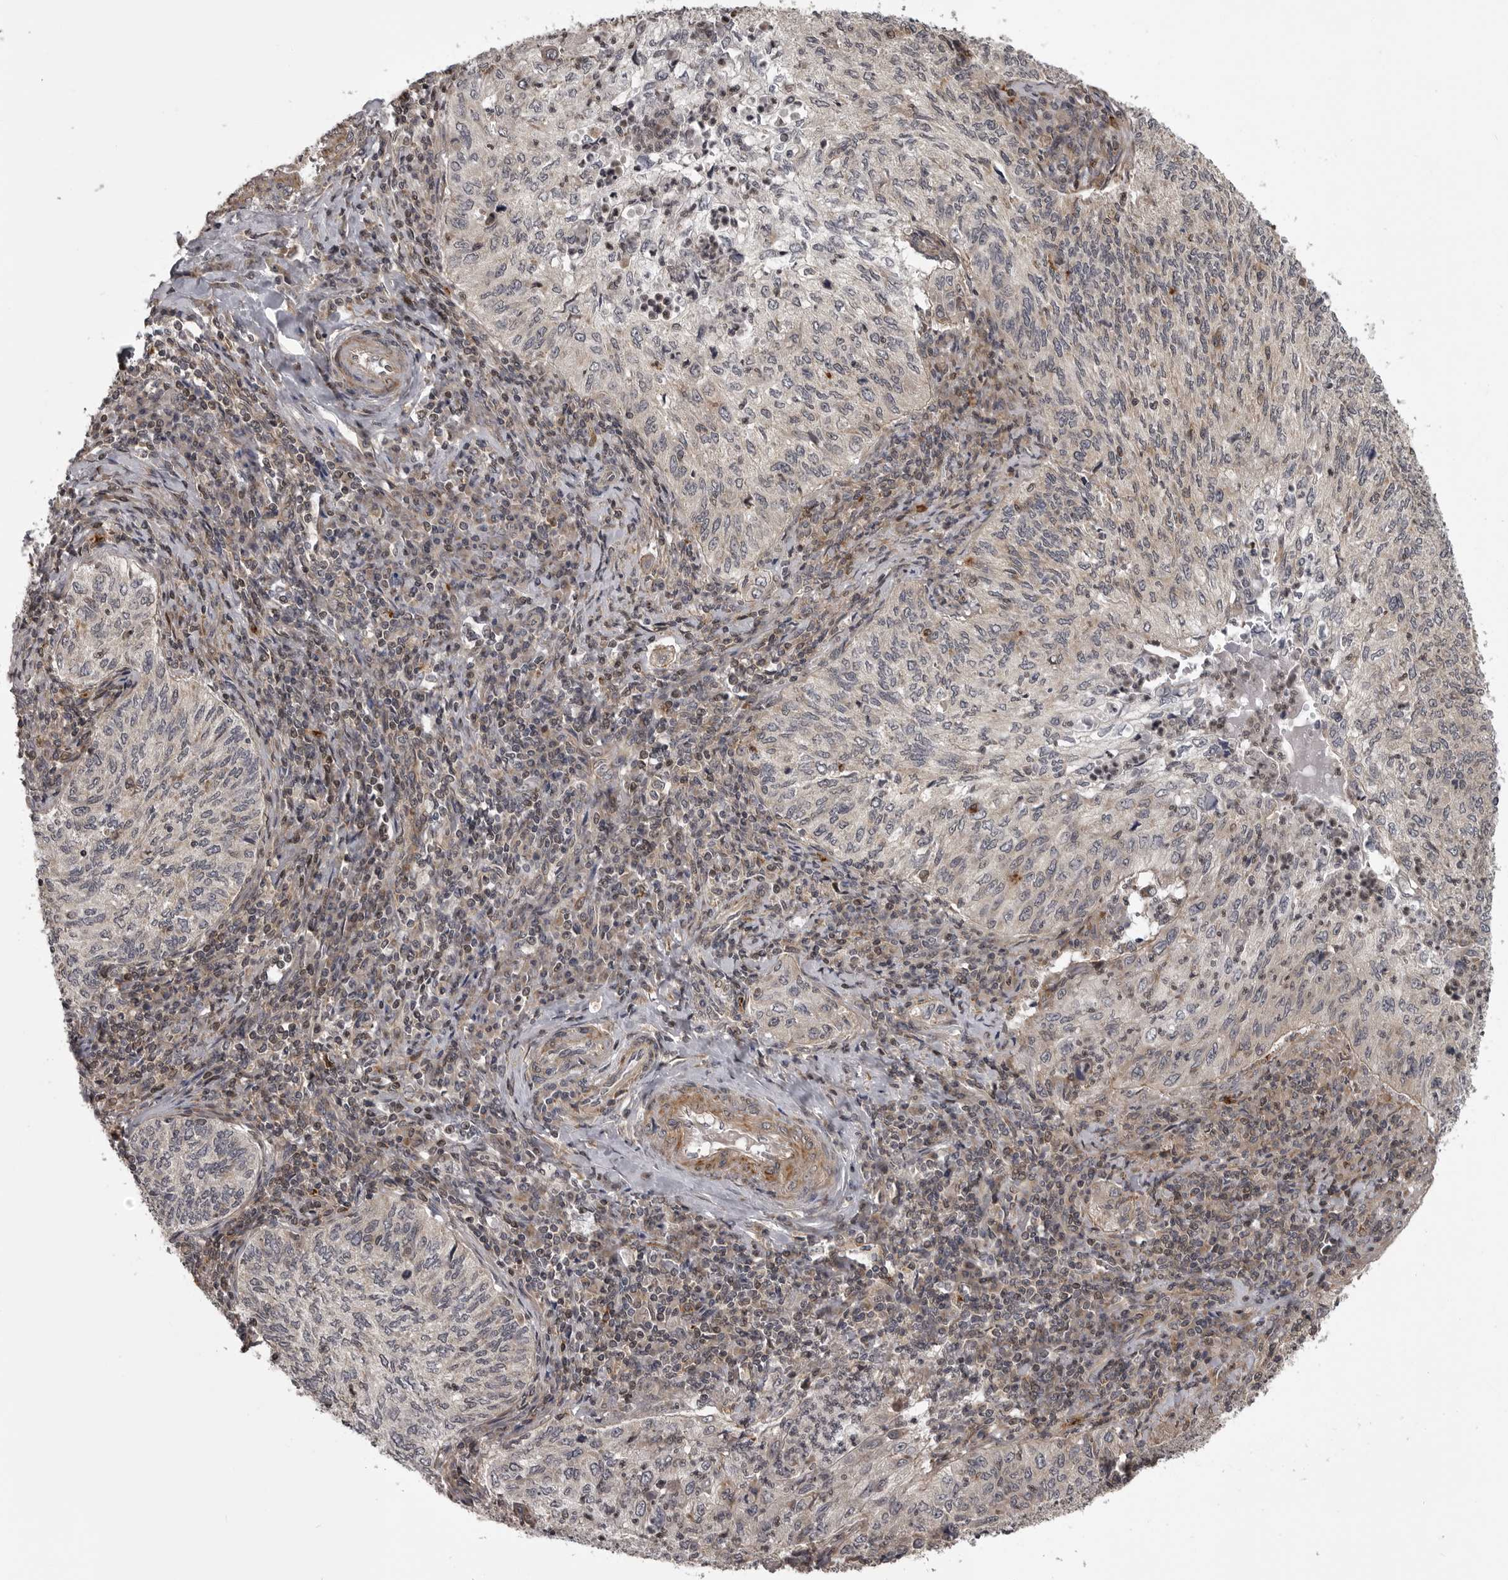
{"staining": {"intensity": "negative", "quantity": "none", "location": "none"}, "tissue": "cervical cancer", "cell_type": "Tumor cells", "image_type": "cancer", "snomed": [{"axis": "morphology", "description": "Squamous cell carcinoma, NOS"}, {"axis": "topography", "description": "Cervix"}], "caption": "The photomicrograph reveals no staining of tumor cells in cervical cancer.", "gene": "ZNRF1", "patient": {"sex": "female", "age": 30}}